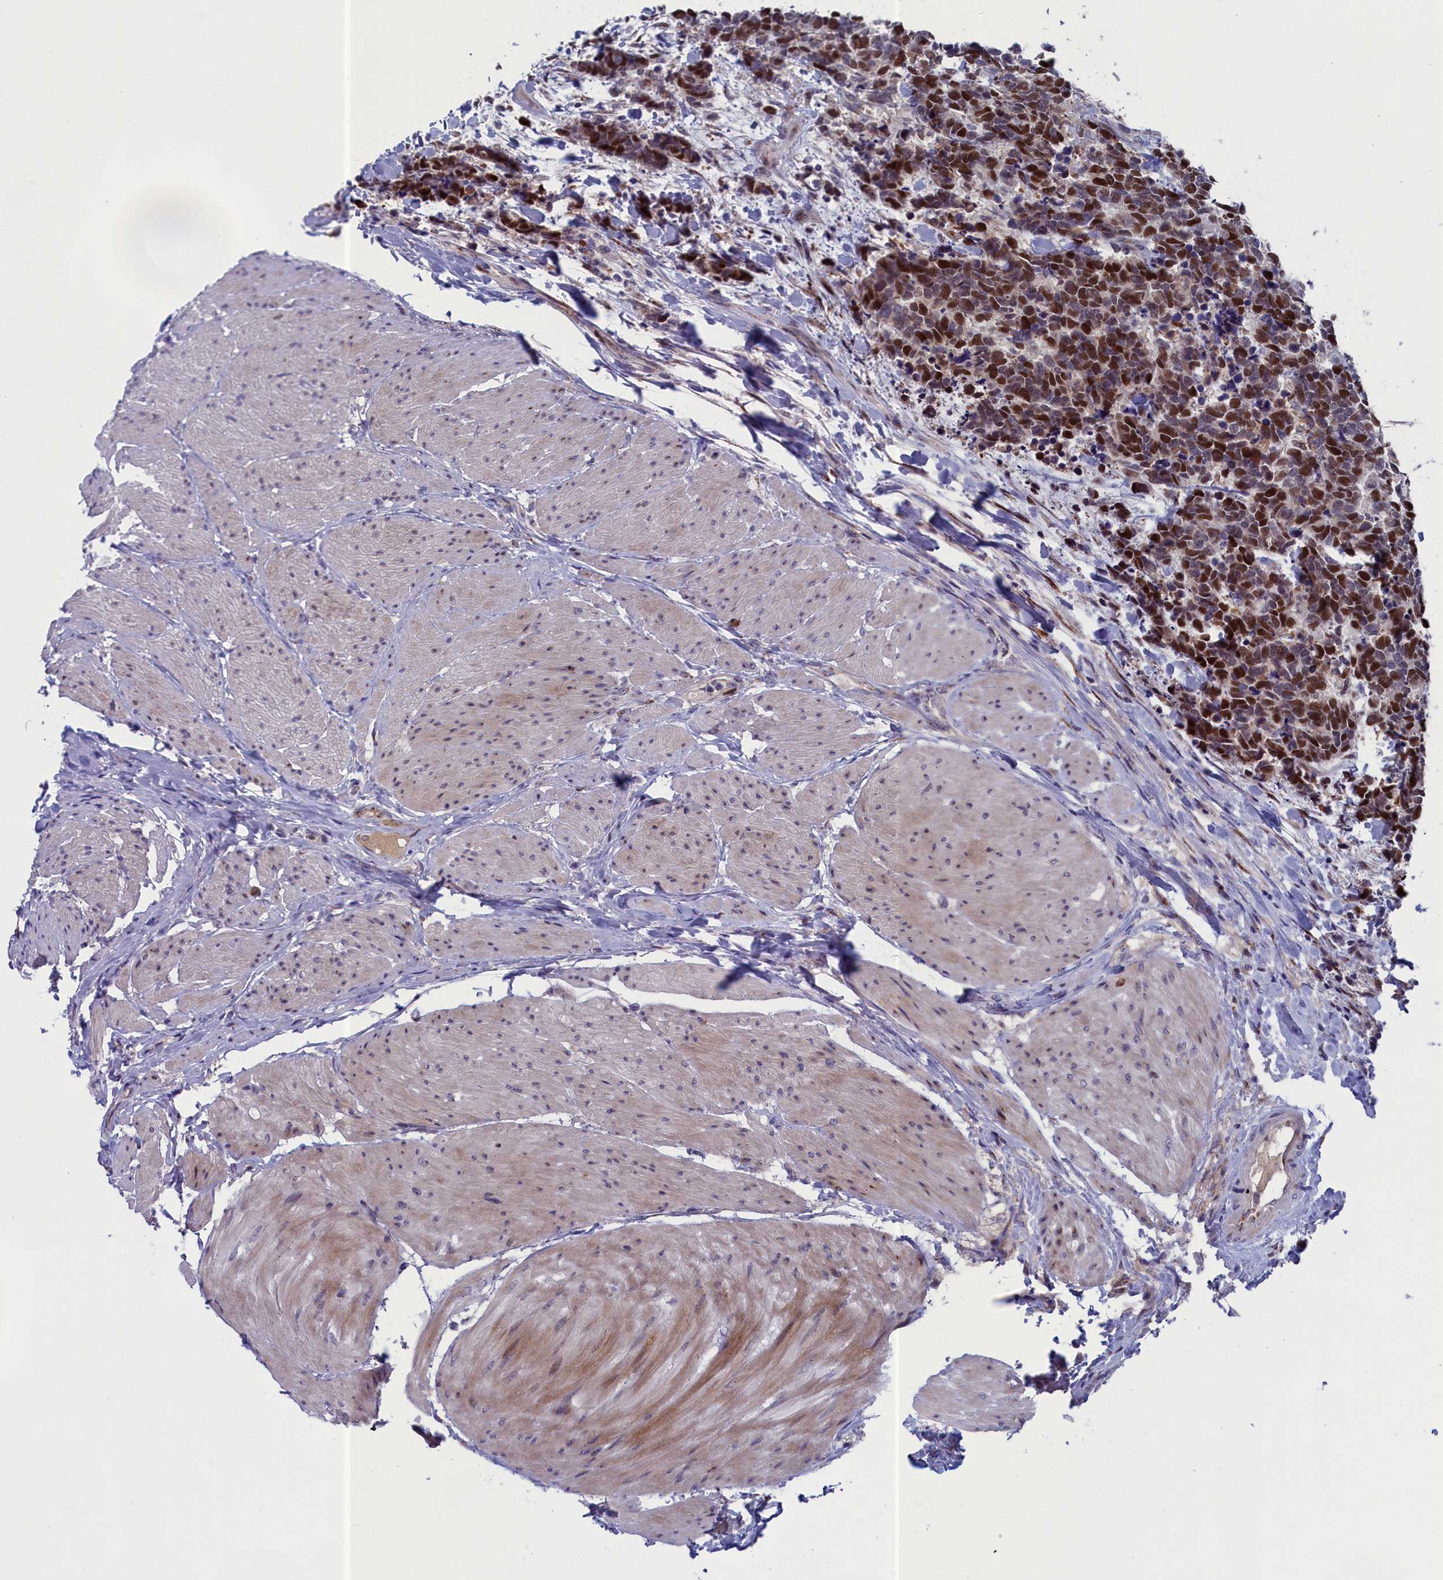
{"staining": {"intensity": "strong", "quantity": ">75%", "location": "nuclear"}, "tissue": "carcinoid", "cell_type": "Tumor cells", "image_type": "cancer", "snomed": [{"axis": "morphology", "description": "Carcinoma, NOS"}, {"axis": "morphology", "description": "Carcinoid, malignant, NOS"}, {"axis": "topography", "description": "Urinary bladder"}], "caption": "A photomicrograph of human carcinoid (malignant) stained for a protein demonstrates strong nuclear brown staining in tumor cells.", "gene": "LIG1", "patient": {"sex": "male", "age": 57}}